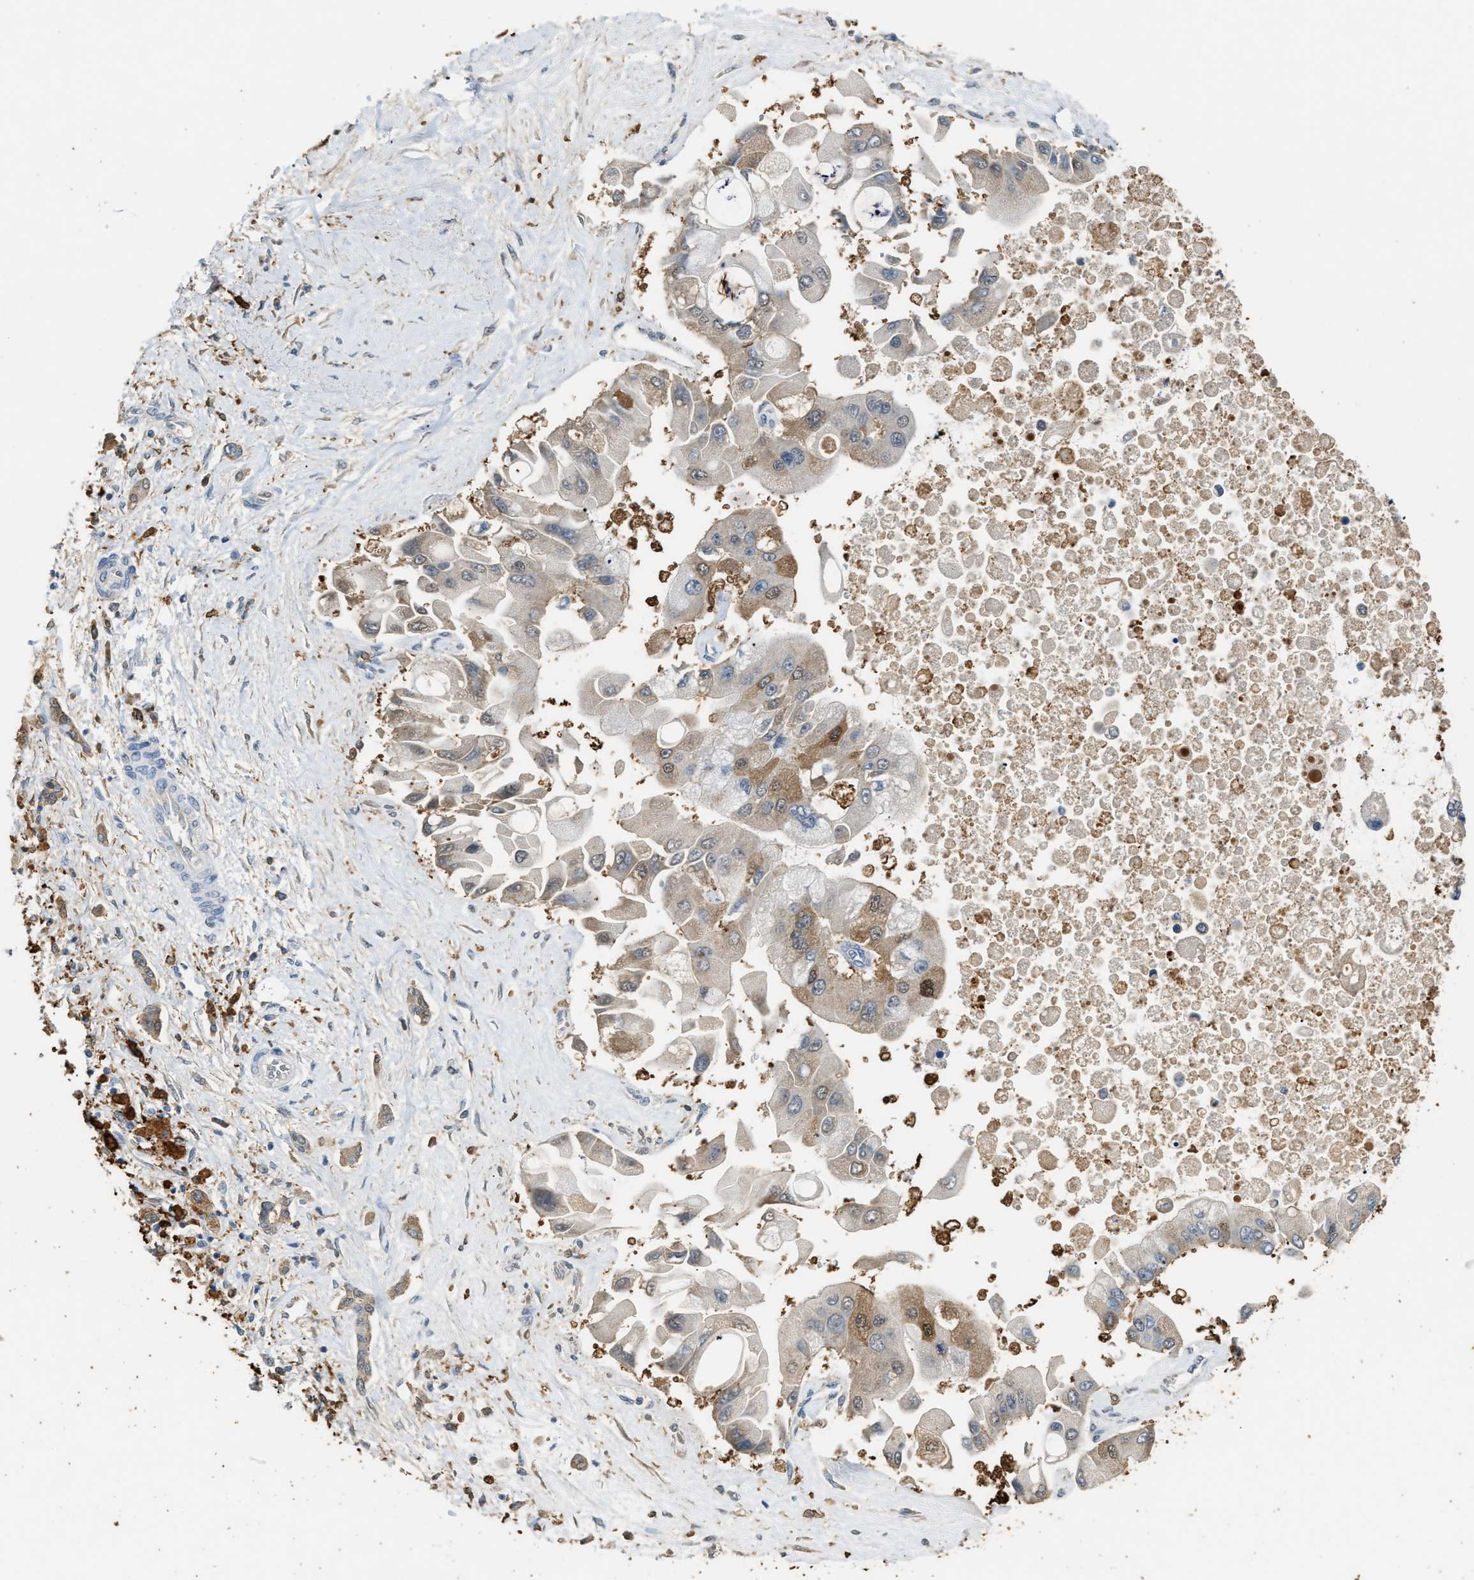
{"staining": {"intensity": "weak", "quantity": "25%-75%", "location": "cytoplasmic/membranous"}, "tissue": "liver cancer", "cell_type": "Tumor cells", "image_type": "cancer", "snomed": [{"axis": "morphology", "description": "Cholangiocarcinoma"}, {"axis": "topography", "description": "Liver"}], "caption": "Immunohistochemistry image of neoplastic tissue: human liver cancer (cholangiocarcinoma) stained using IHC exhibits low levels of weak protein expression localized specifically in the cytoplasmic/membranous of tumor cells, appearing as a cytoplasmic/membranous brown color.", "gene": "GCN1", "patient": {"sex": "male", "age": 50}}